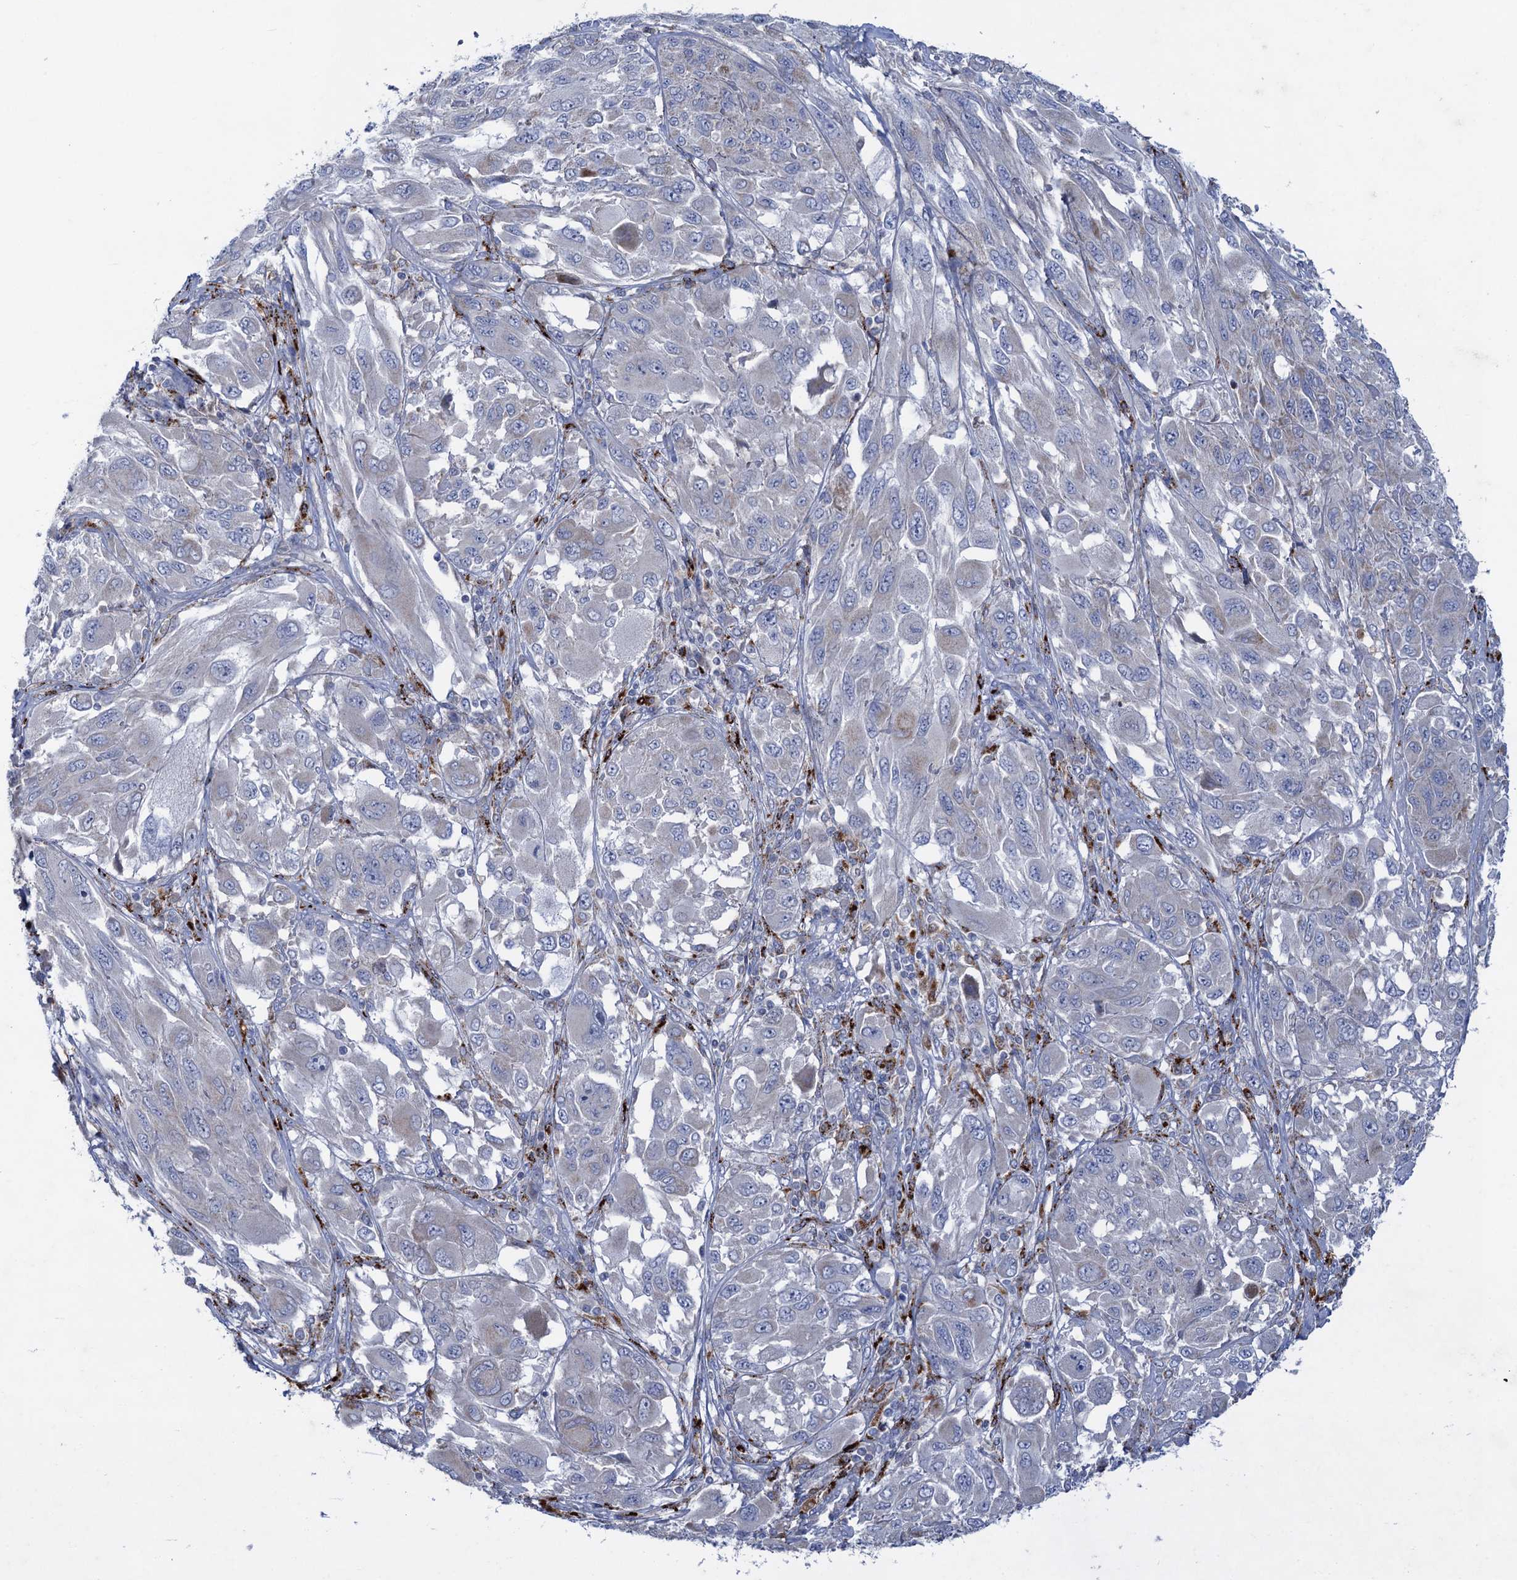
{"staining": {"intensity": "negative", "quantity": "none", "location": "none"}, "tissue": "melanoma", "cell_type": "Tumor cells", "image_type": "cancer", "snomed": [{"axis": "morphology", "description": "Malignant melanoma, NOS"}, {"axis": "topography", "description": "Skin"}], "caption": "Immunohistochemical staining of human melanoma shows no significant expression in tumor cells.", "gene": "ANKS3", "patient": {"sex": "female", "age": 91}}